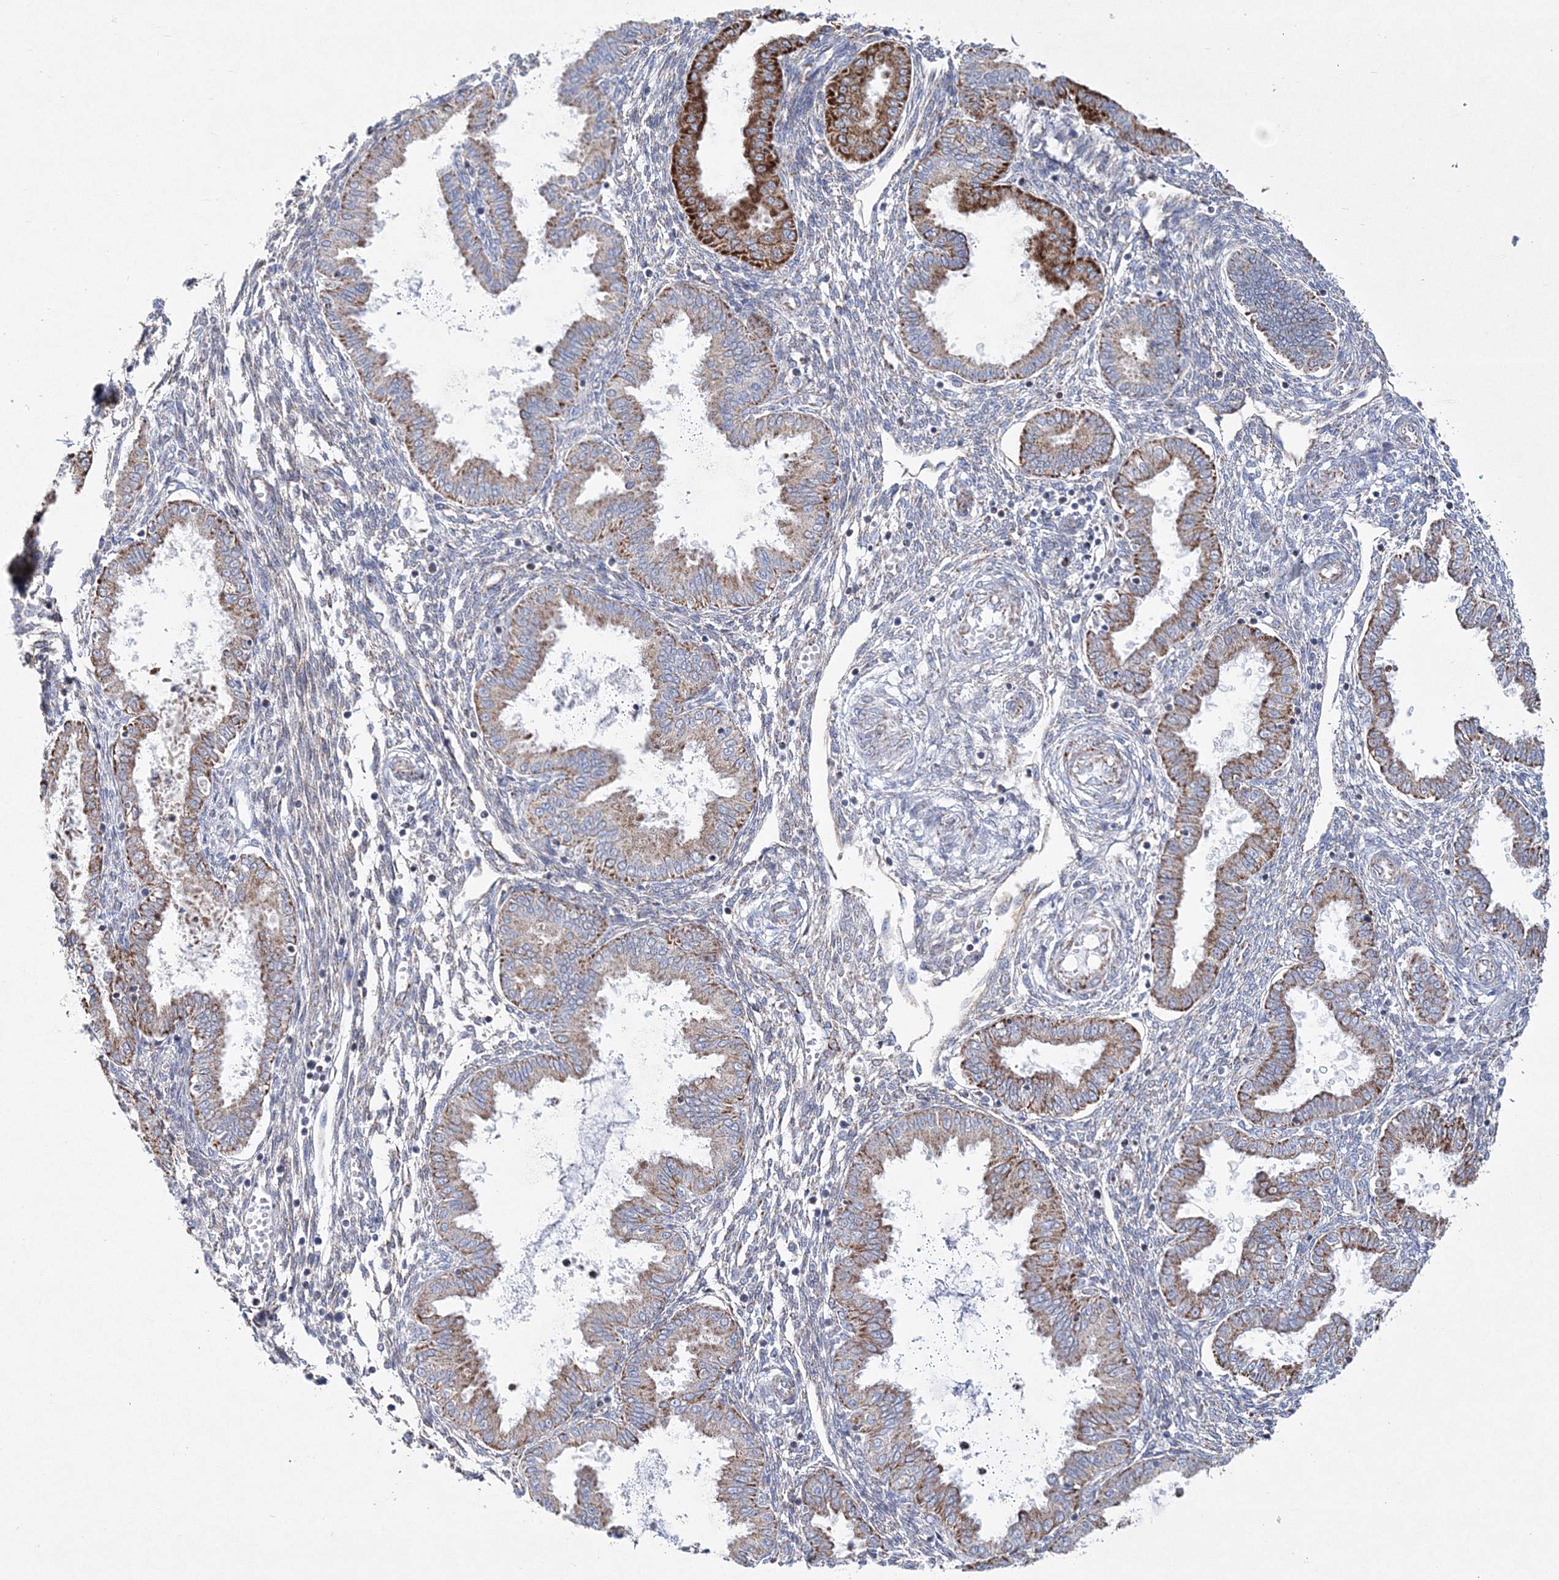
{"staining": {"intensity": "weak", "quantity": "<25%", "location": "cytoplasmic/membranous"}, "tissue": "endometrium", "cell_type": "Cells in endometrial stroma", "image_type": "normal", "snomed": [{"axis": "morphology", "description": "Normal tissue, NOS"}, {"axis": "topography", "description": "Endometrium"}], "caption": "An immunohistochemistry (IHC) micrograph of benign endometrium is shown. There is no staining in cells in endometrial stroma of endometrium. (DAB (3,3'-diaminobenzidine) IHC with hematoxylin counter stain).", "gene": "HIBCH", "patient": {"sex": "female", "age": 33}}